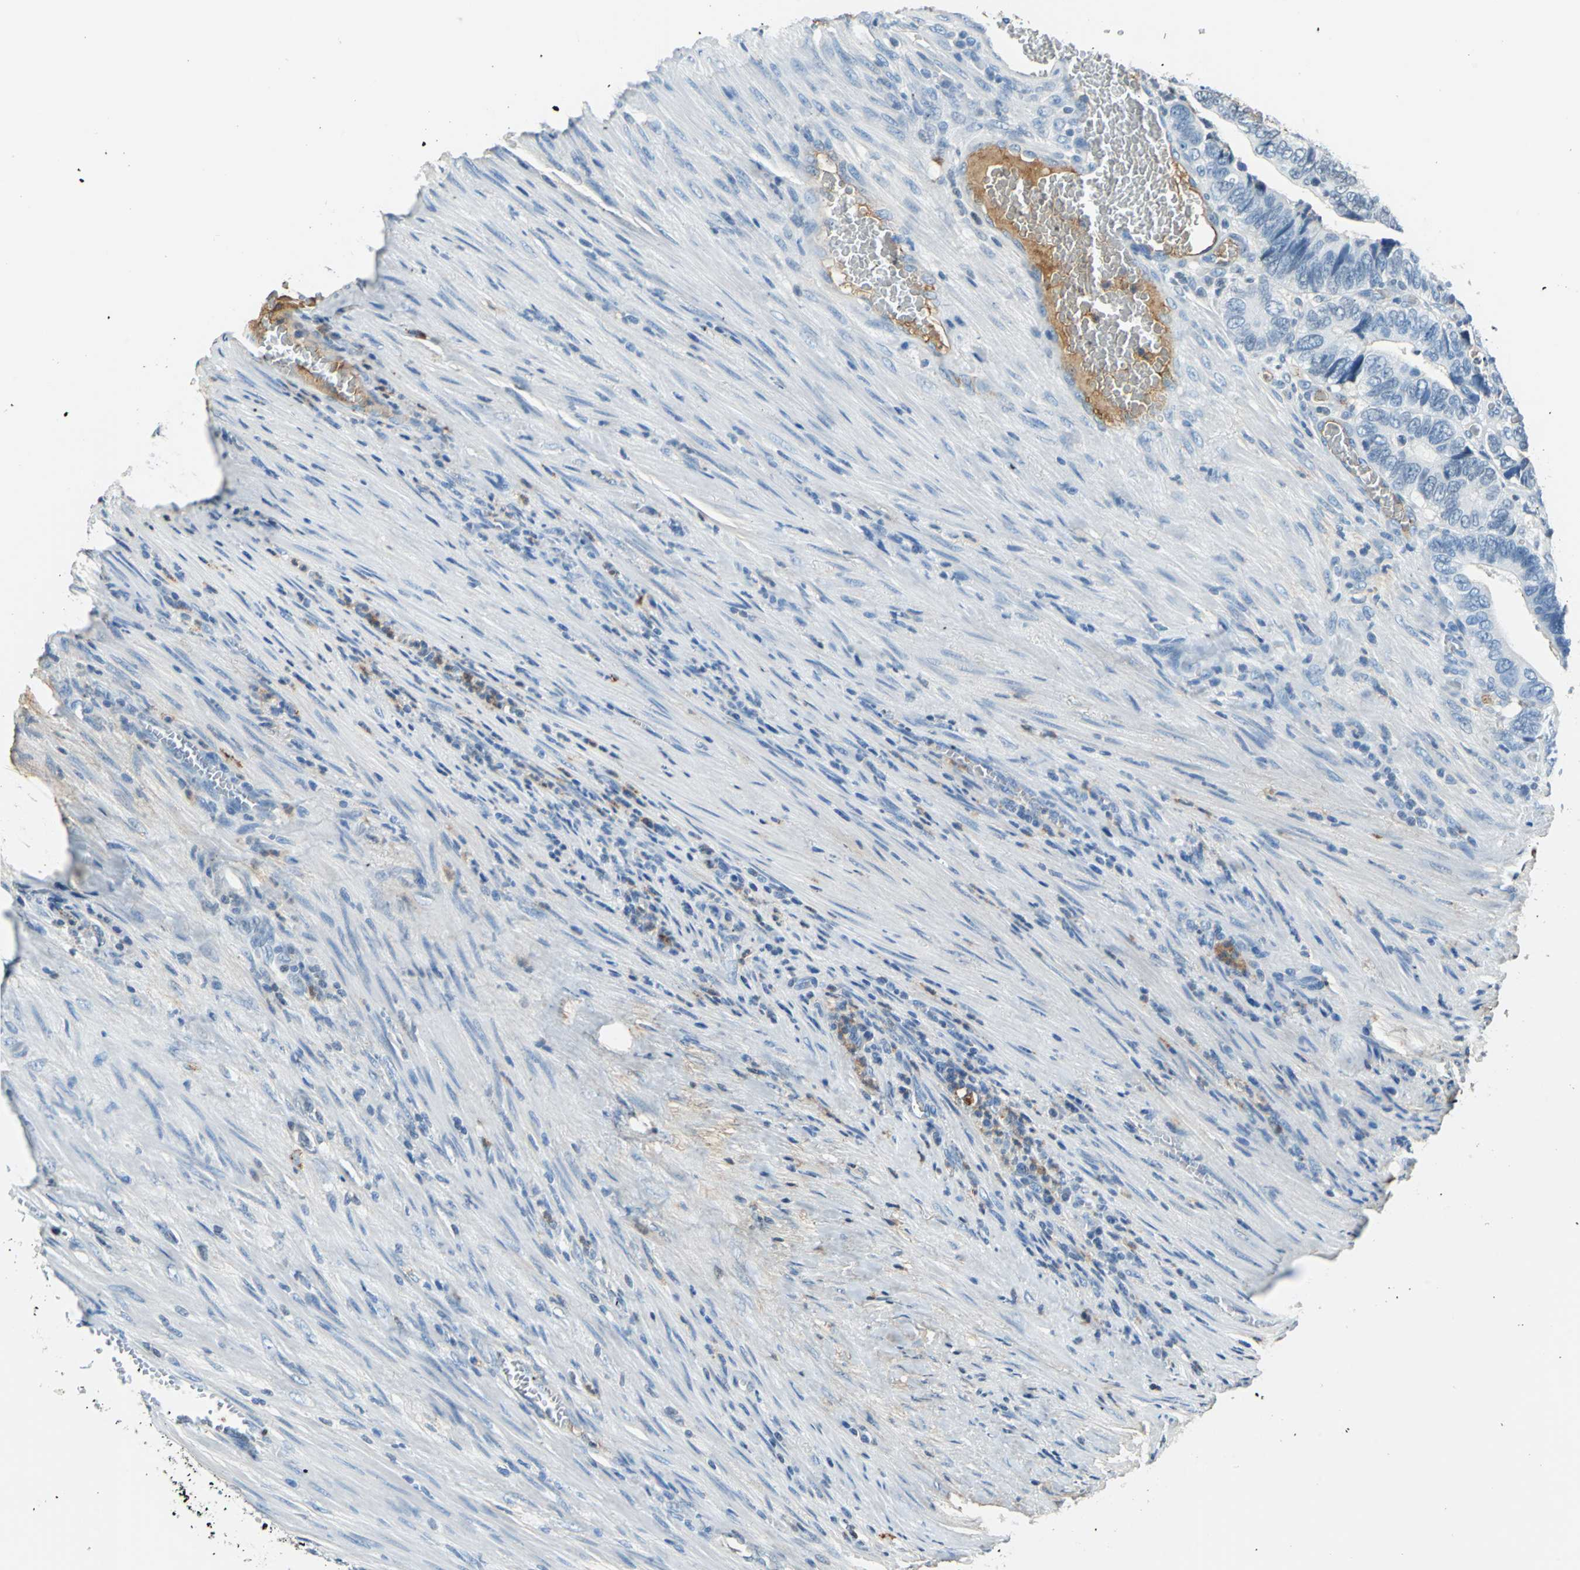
{"staining": {"intensity": "negative", "quantity": "none", "location": "none"}, "tissue": "colorectal cancer", "cell_type": "Tumor cells", "image_type": "cancer", "snomed": [{"axis": "morphology", "description": "Adenocarcinoma, NOS"}, {"axis": "topography", "description": "Colon"}], "caption": "This is a photomicrograph of IHC staining of colorectal adenocarcinoma, which shows no staining in tumor cells.", "gene": "ALB", "patient": {"sex": "male", "age": 72}}